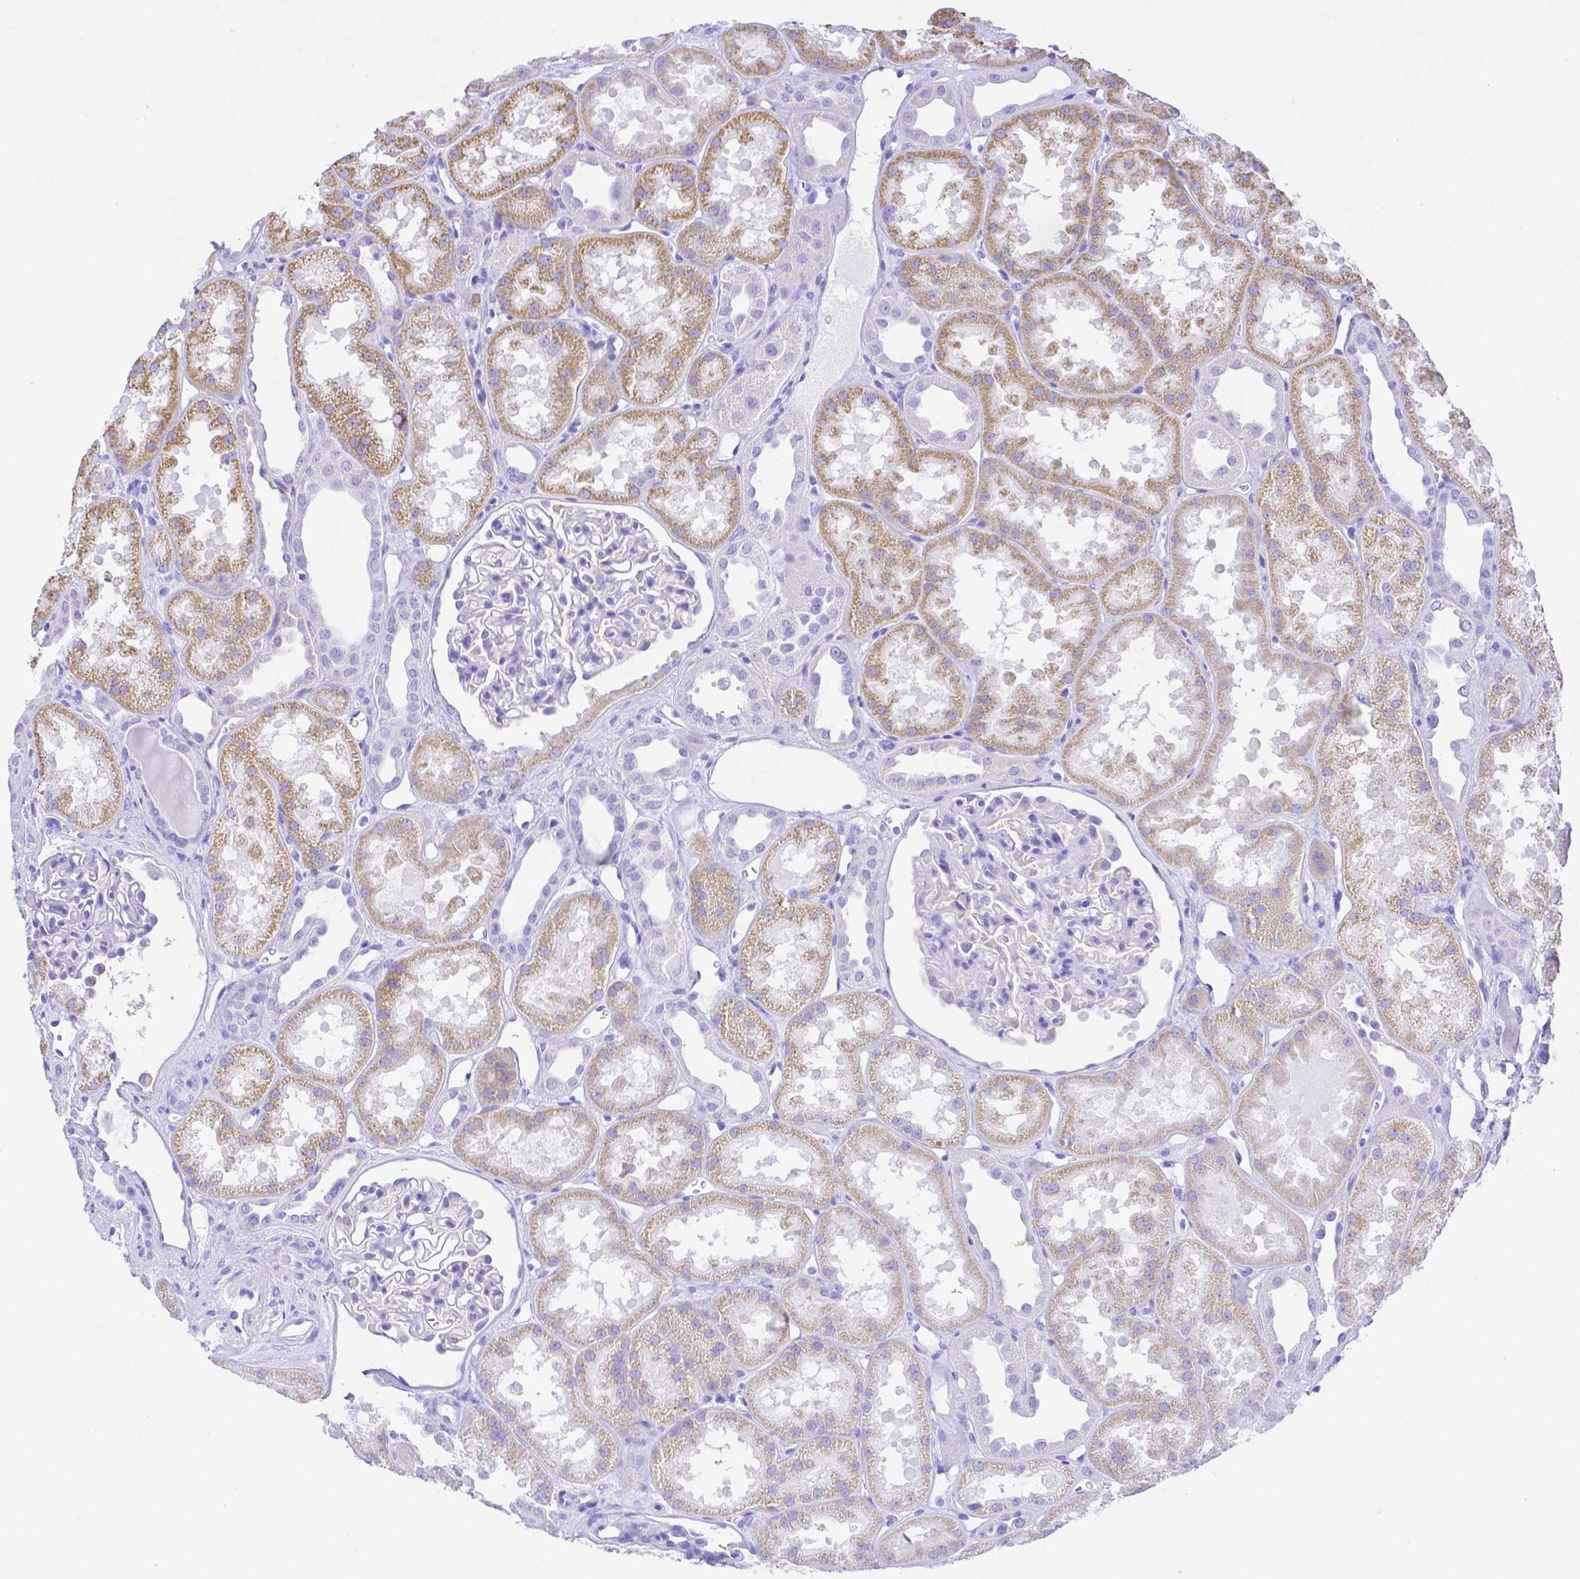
{"staining": {"intensity": "negative", "quantity": "none", "location": "none"}, "tissue": "kidney", "cell_type": "Cells in glomeruli", "image_type": "normal", "snomed": [{"axis": "morphology", "description": "Normal tissue, NOS"}, {"axis": "topography", "description": "Kidney"}], "caption": "Immunohistochemistry (IHC) of normal human kidney demonstrates no staining in cells in glomeruli.", "gene": "SMR3A", "patient": {"sex": "male", "age": 61}}